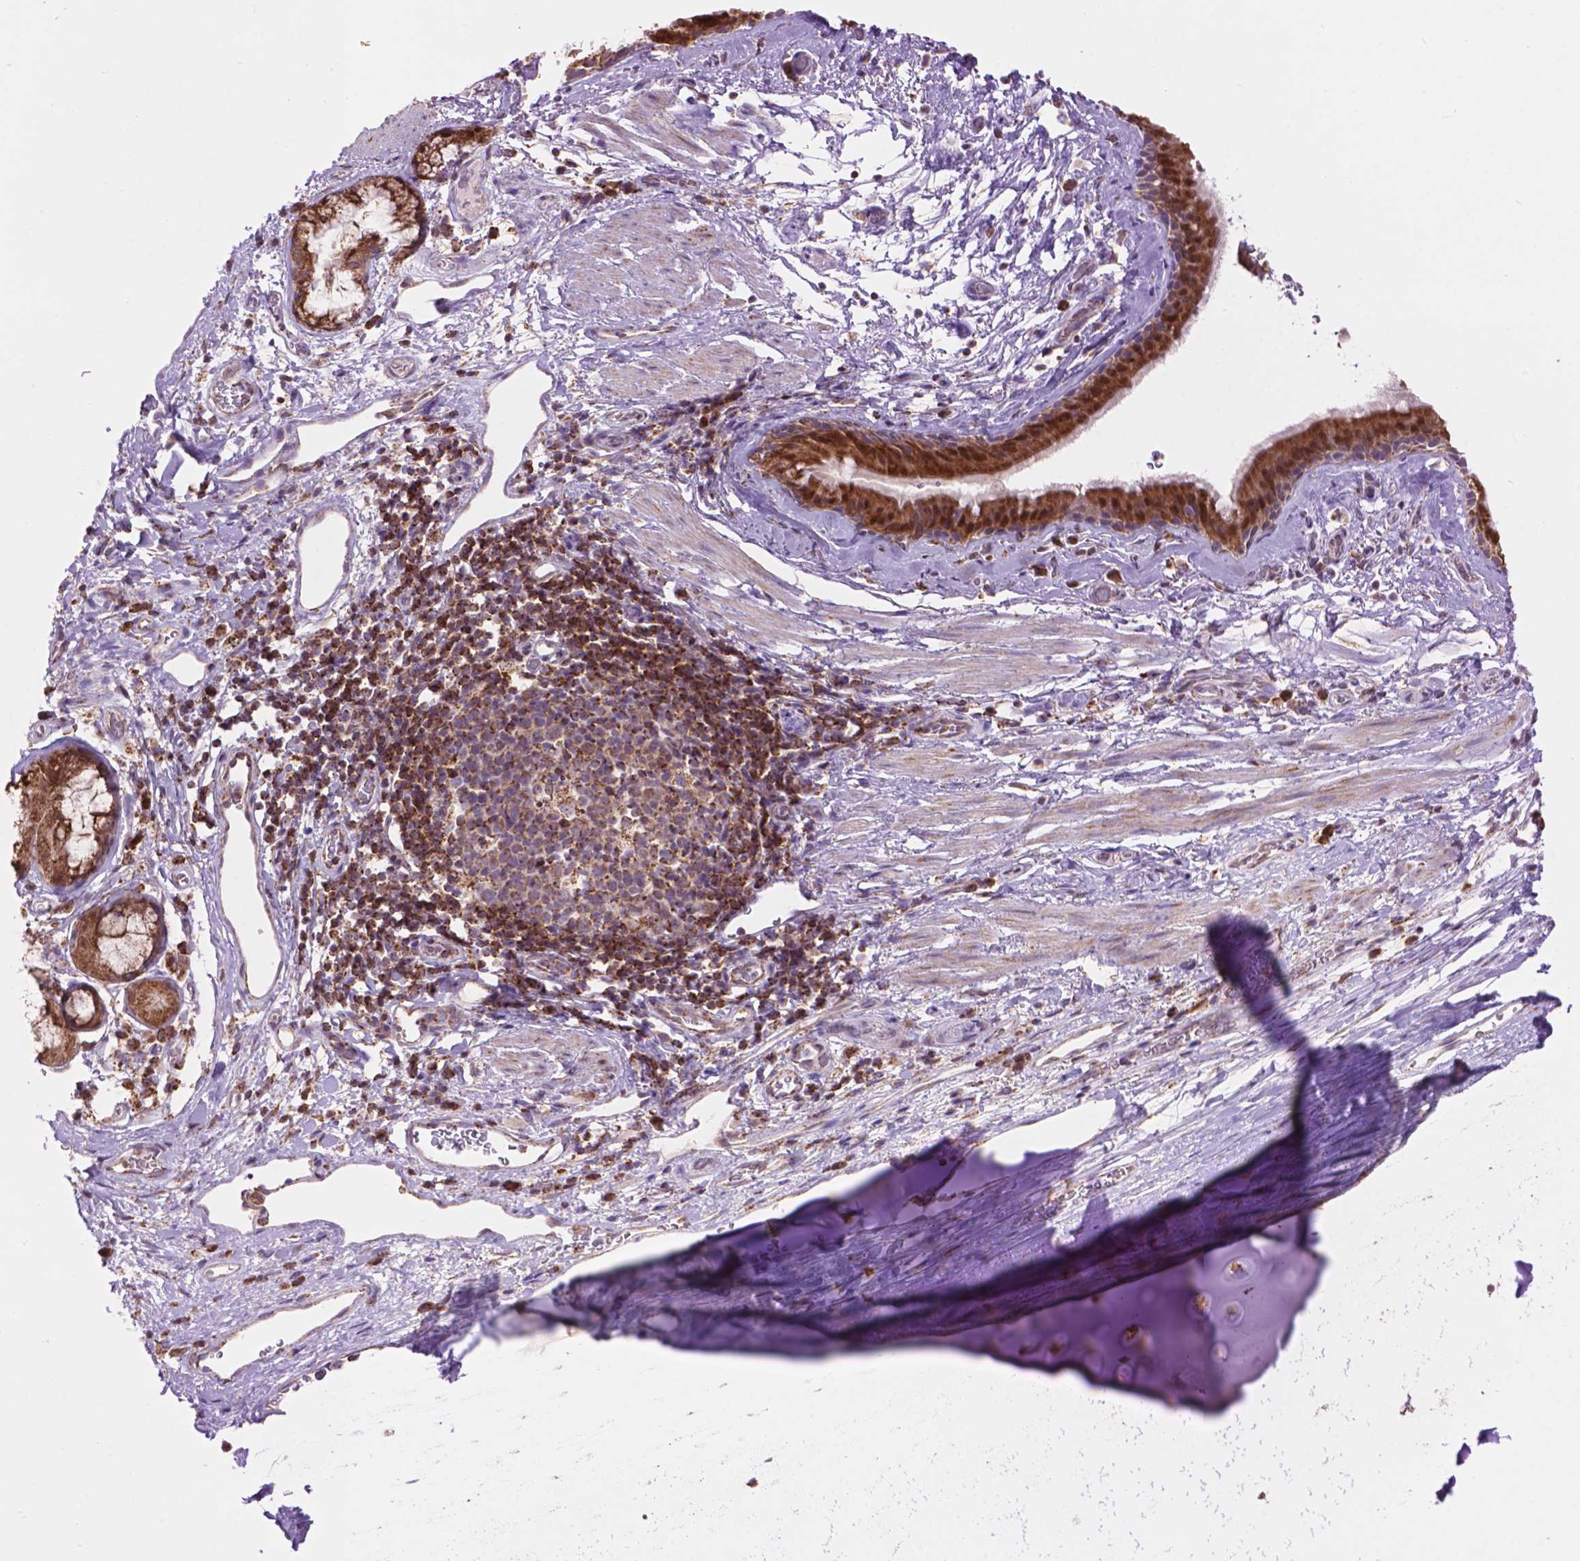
{"staining": {"intensity": "strong", "quantity": ">75%", "location": "cytoplasmic/membranous"}, "tissue": "bronchus", "cell_type": "Respiratory epithelial cells", "image_type": "normal", "snomed": [{"axis": "morphology", "description": "Normal tissue, NOS"}, {"axis": "topography", "description": "Cartilage tissue"}, {"axis": "topography", "description": "Bronchus"}], "caption": "Protein expression analysis of unremarkable human bronchus reveals strong cytoplasmic/membranous positivity in approximately >75% of respiratory epithelial cells.", "gene": "PYCR3", "patient": {"sex": "male", "age": 58}}